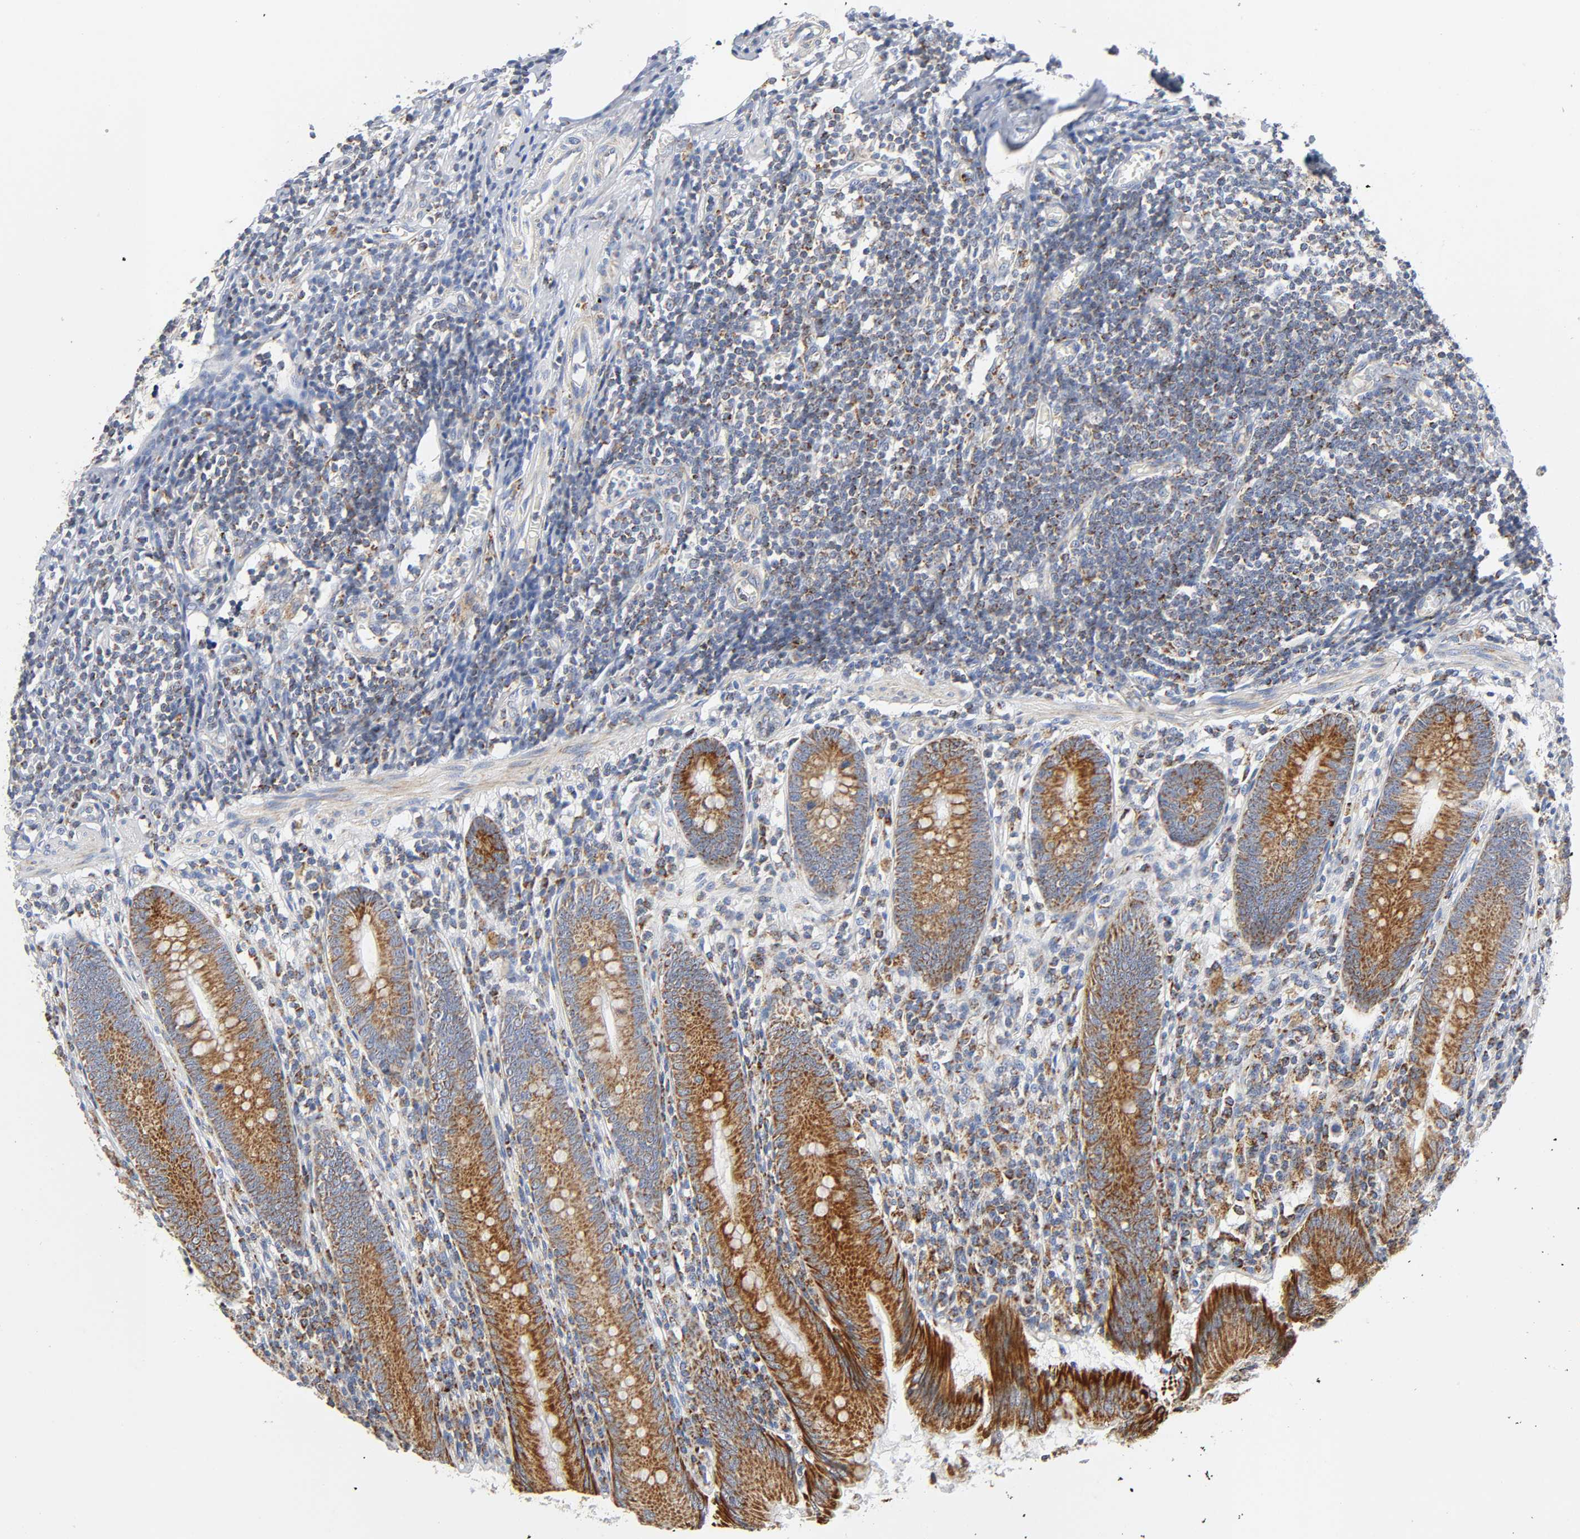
{"staining": {"intensity": "strong", "quantity": ">75%", "location": "cytoplasmic/membranous"}, "tissue": "appendix", "cell_type": "Glandular cells", "image_type": "normal", "snomed": [{"axis": "morphology", "description": "Normal tissue, NOS"}, {"axis": "morphology", "description": "Inflammation, NOS"}, {"axis": "topography", "description": "Appendix"}], "caption": "Immunohistochemical staining of benign human appendix reveals strong cytoplasmic/membranous protein expression in about >75% of glandular cells.", "gene": "BAK1", "patient": {"sex": "male", "age": 46}}